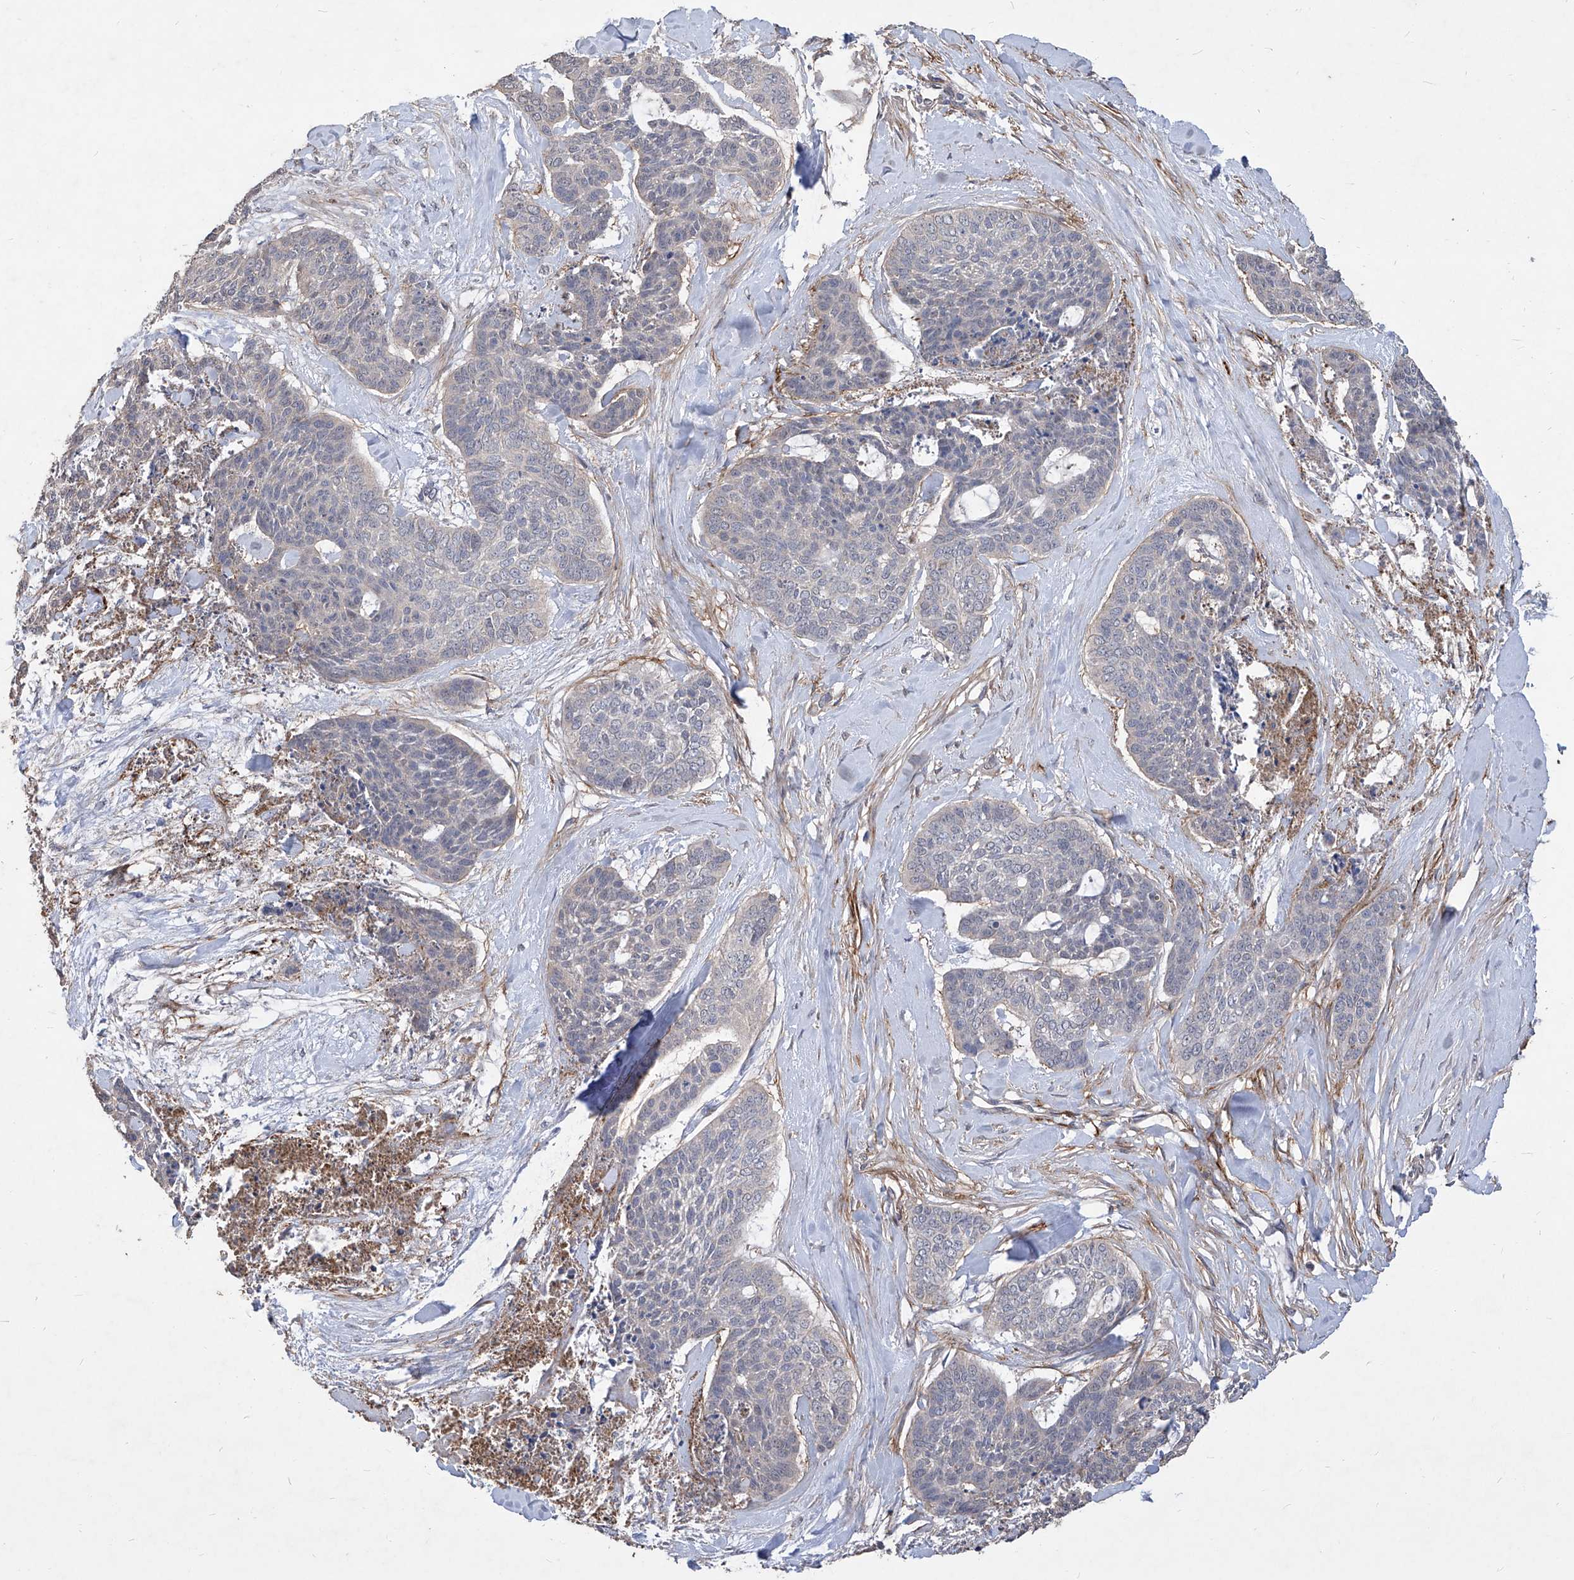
{"staining": {"intensity": "negative", "quantity": "none", "location": "none"}, "tissue": "skin cancer", "cell_type": "Tumor cells", "image_type": "cancer", "snomed": [{"axis": "morphology", "description": "Basal cell carcinoma"}, {"axis": "topography", "description": "Skin"}], "caption": "DAB immunohistochemical staining of human basal cell carcinoma (skin) demonstrates no significant expression in tumor cells. (Immunohistochemistry, brightfield microscopy, high magnification).", "gene": "TXNIP", "patient": {"sex": "female", "age": 64}}